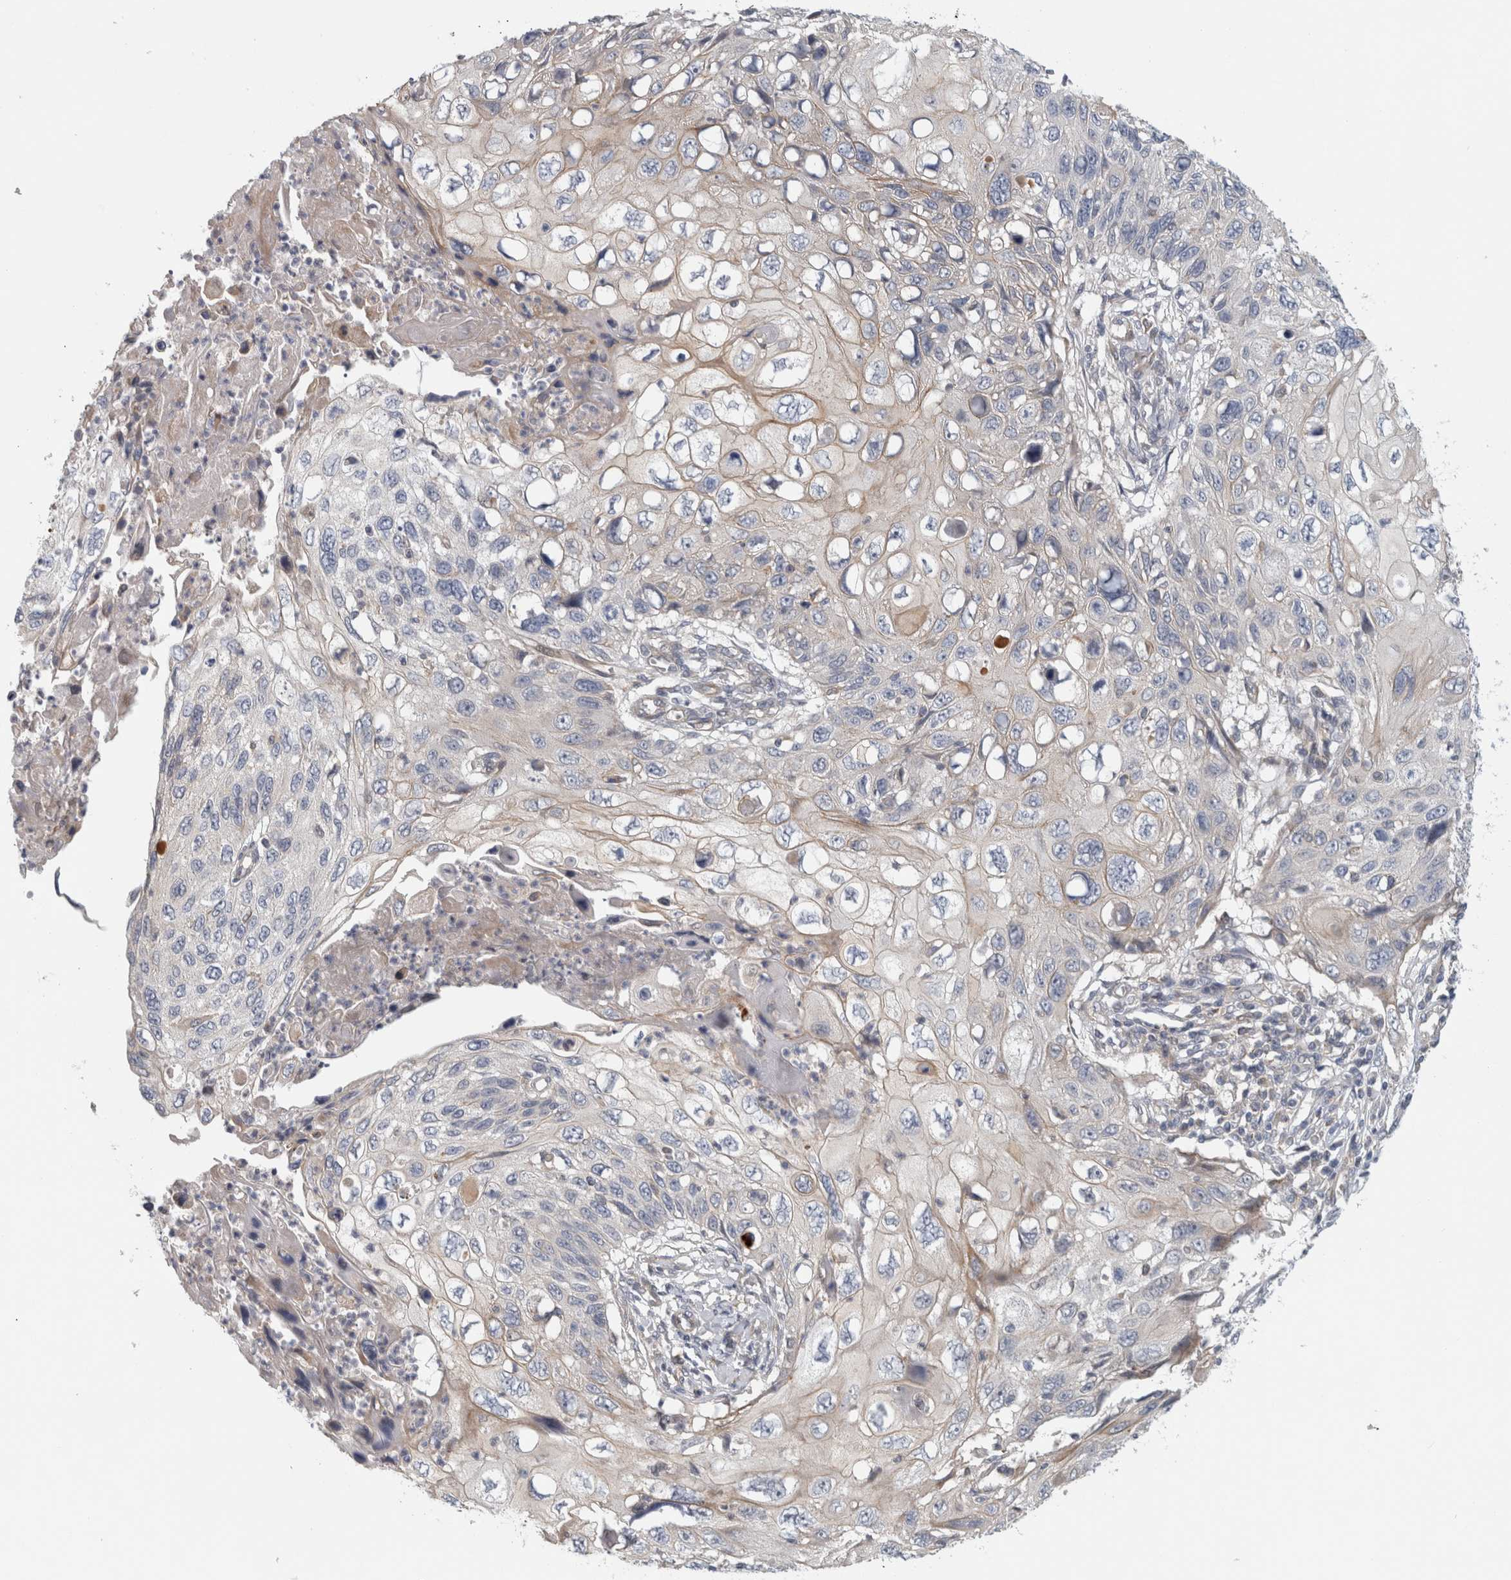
{"staining": {"intensity": "weak", "quantity": "<25%", "location": "cytoplasmic/membranous"}, "tissue": "cervical cancer", "cell_type": "Tumor cells", "image_type": "cancer", "snomed": [{"axis": "morphology", "description": "Squamous cell carcinoma, NOS"}, {"axis": "topography", "description": "Cervix"}], "caption": "This is an immunohistochemistry (IHC) image of cervical squamous cell carcinoma. There is no staining in tumor cells.", "gene": "ZNF804B", "patient": {"sex": "female", "age": 70}}